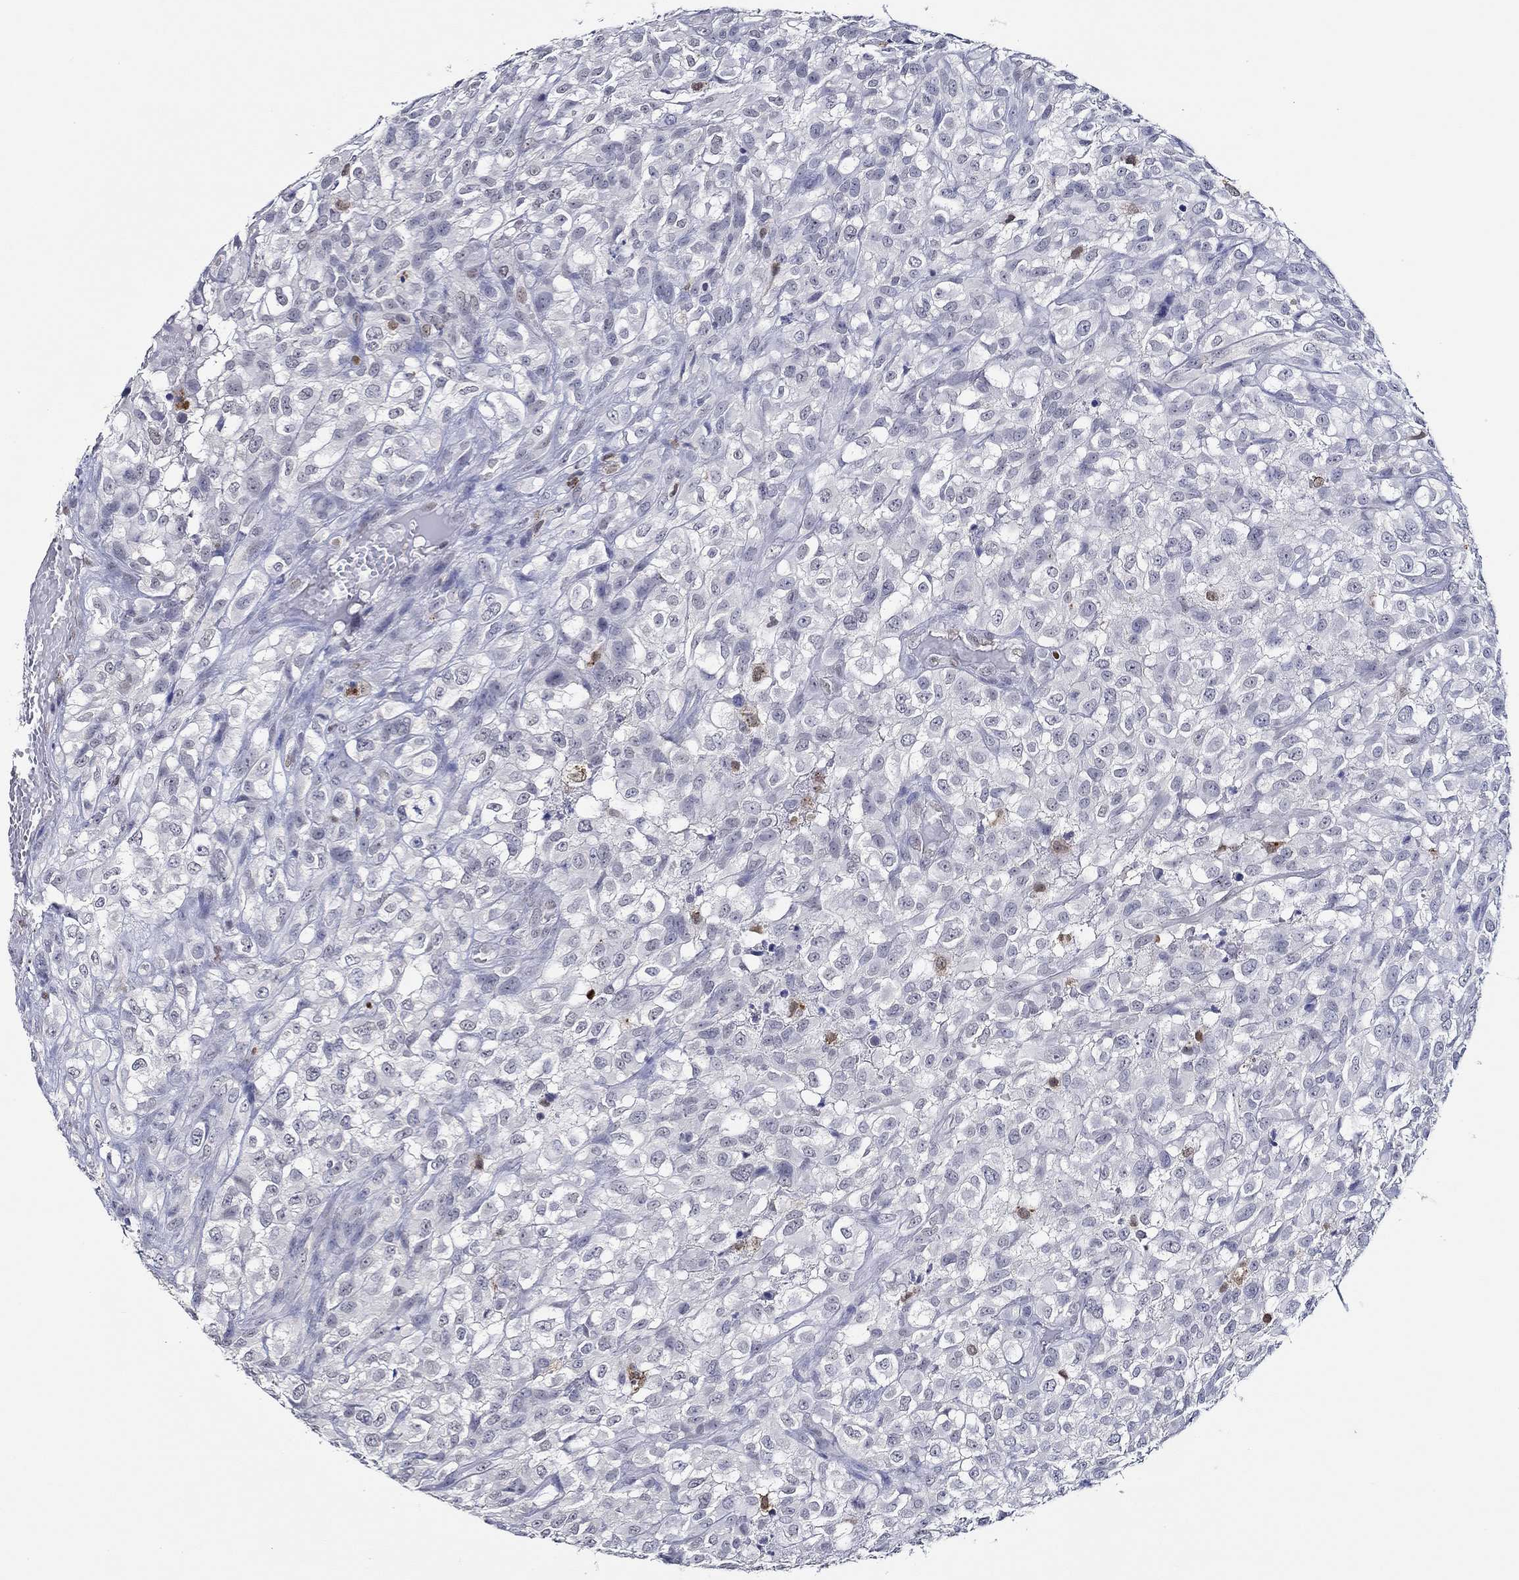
{"staining": {"intensity": "negative", "quantity": "none", "location": "none"}, "tissue": "urothelial cancer", "cell_type": "Tumor cells", "image_type": "cancer", "snomed": [{"axis": "morphology", "description": "Urothelial carcinoma, High grade"}, {"axis": "topography", "description": "Urinary bladder"}], "caption": "There is no significant staining in tumor cells of urothelial carcinoma (high-grade).", "gene": "GATA2", "patient": {"sex": "male", "age": 56}}